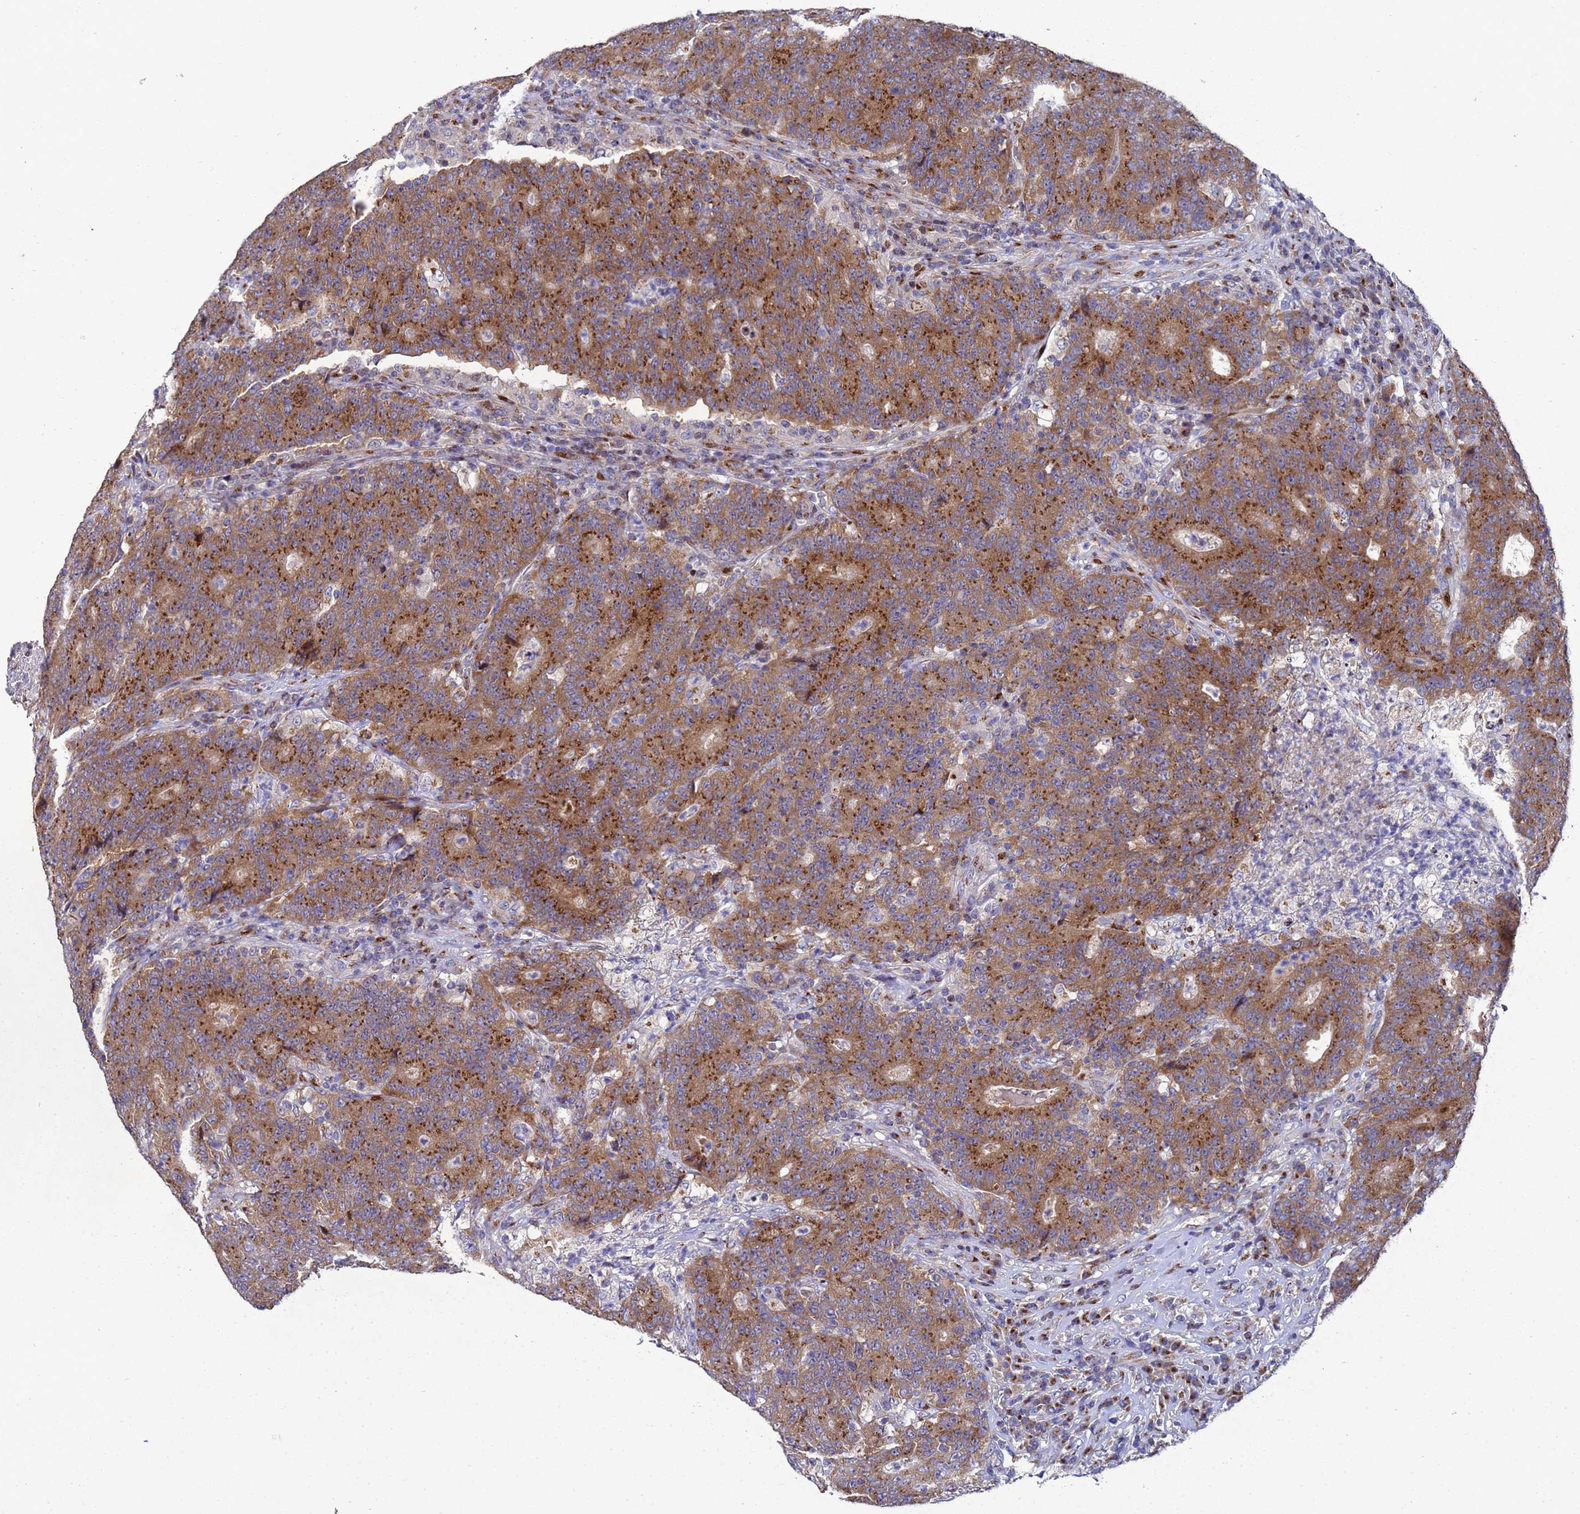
{"staining": {"intensity": "moderate", "quantity": ">75%", "location": "cytoplasmic/membranous"}, "tissue": "colorectal cancer", "cell_type": "Tumor cells", "image_type": "cancer", "snomed": [{"axis": "morphology", "description": "Adenocarcinoma, NOS"}, {"axis": "topography", "description": "Colon"}], "caption": "IHC (DAB (3,3'-diaminobenzidine)) staining of colorectal adenocarcinoma demonstrates moderate cytoplasmic/membranous protein expression in about >75% of tumor cells.", "gene": "NSUN6", "patient": {"sex": "female", "age": 75}}